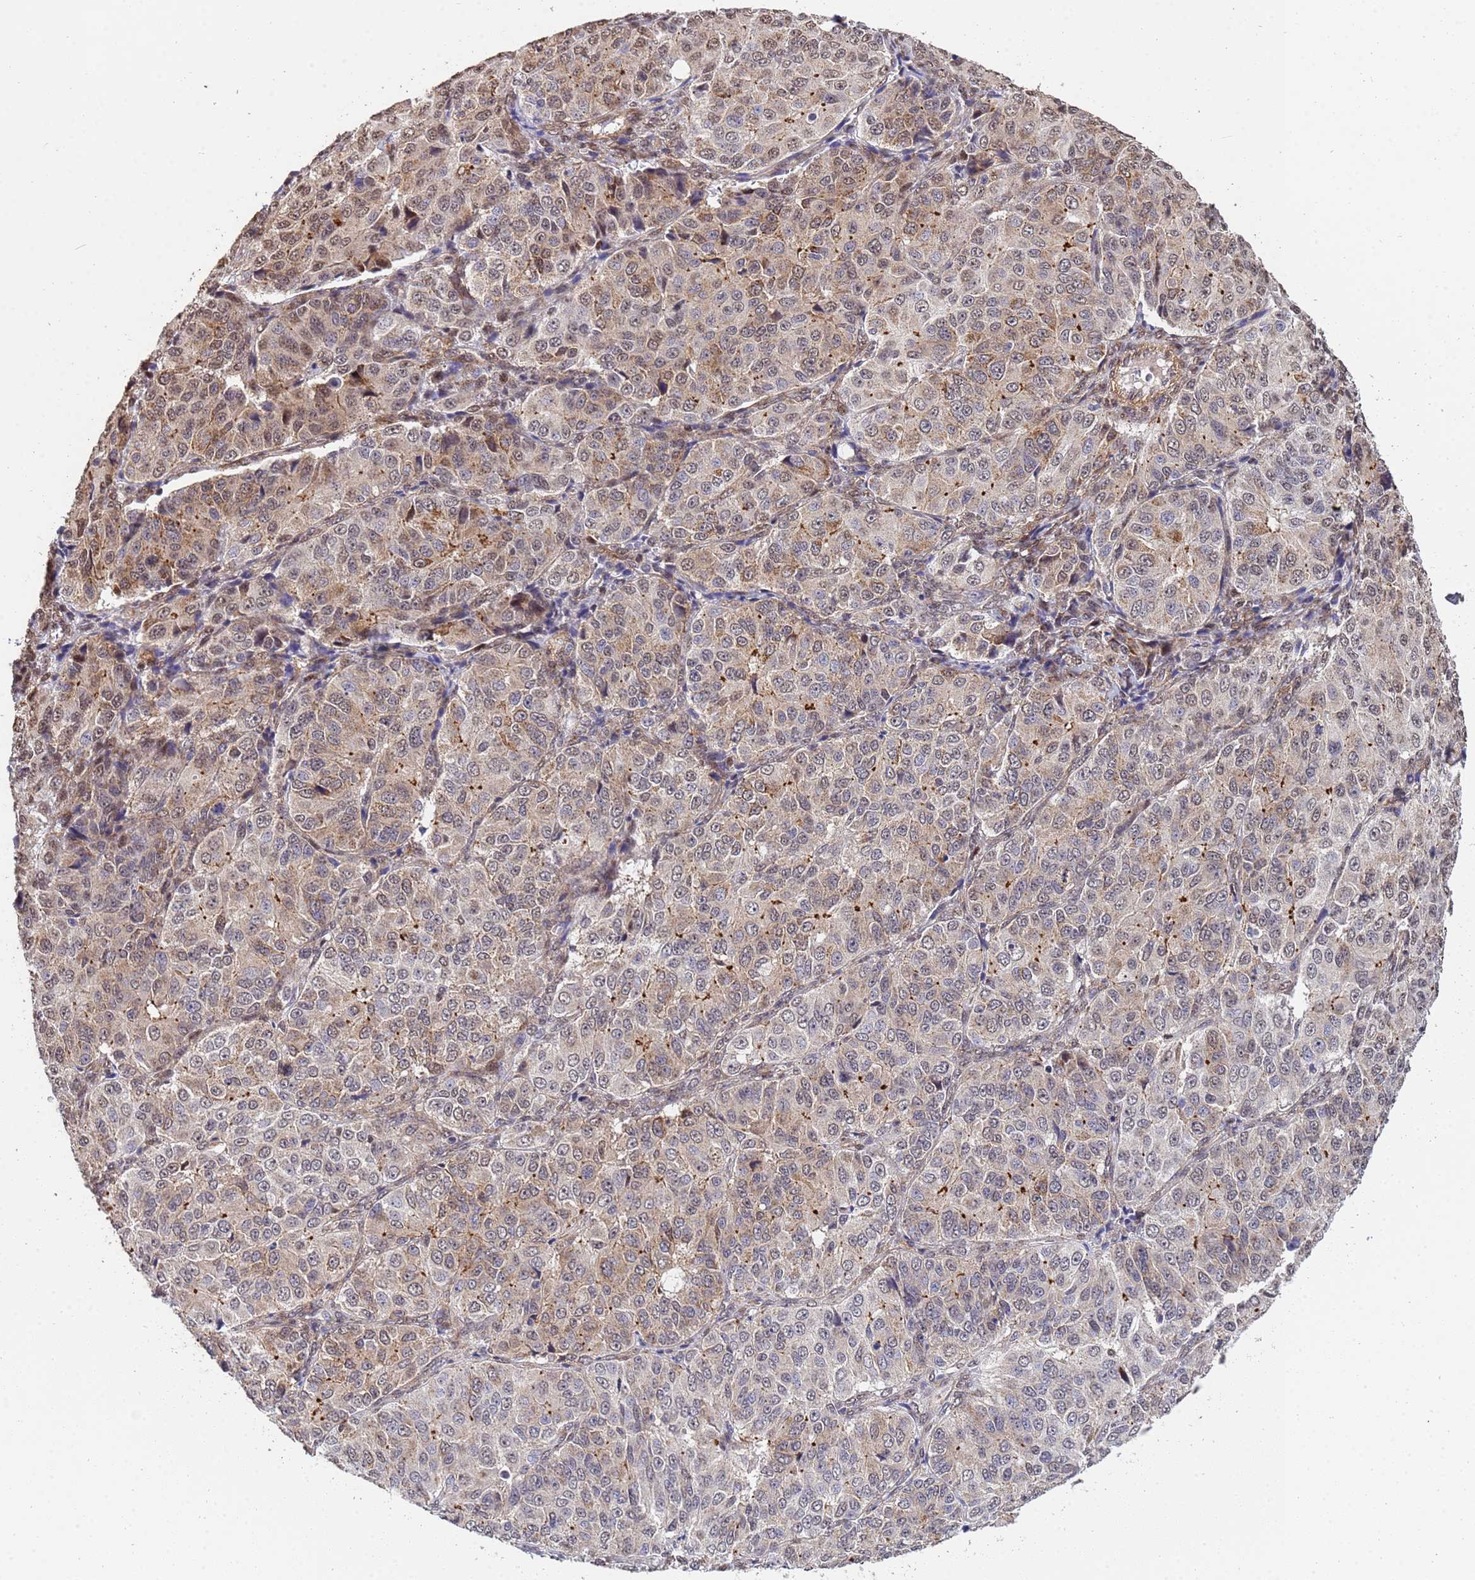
{"staining": {"intensity": "weak", "quantity": ">75%", "location": "cytoplasmic/membranous,nuclear"}, "tissue": "ovarian cancer", "cell_type": "Tumor cells", "image_type": "cancer", "snomed": [{"axis": "morphology", "description": "Carcinoma, endometroid"}, {"axis": "topography", "description": "Ovary"}], "caption": "Protein analysis of ovarian endometroid carcinoma tissue displays weak cytoplasmic/membranous and nuclear expression in approximately >75% of tumor cells. Using DAB (3,3'-diaminobenzidine) (brown) and hematoxylin (blue) stains, captured at high magnification using brightfield microscopy.", "gene": "TRIP6", "patient": {"sex": "female", "age": 51}}